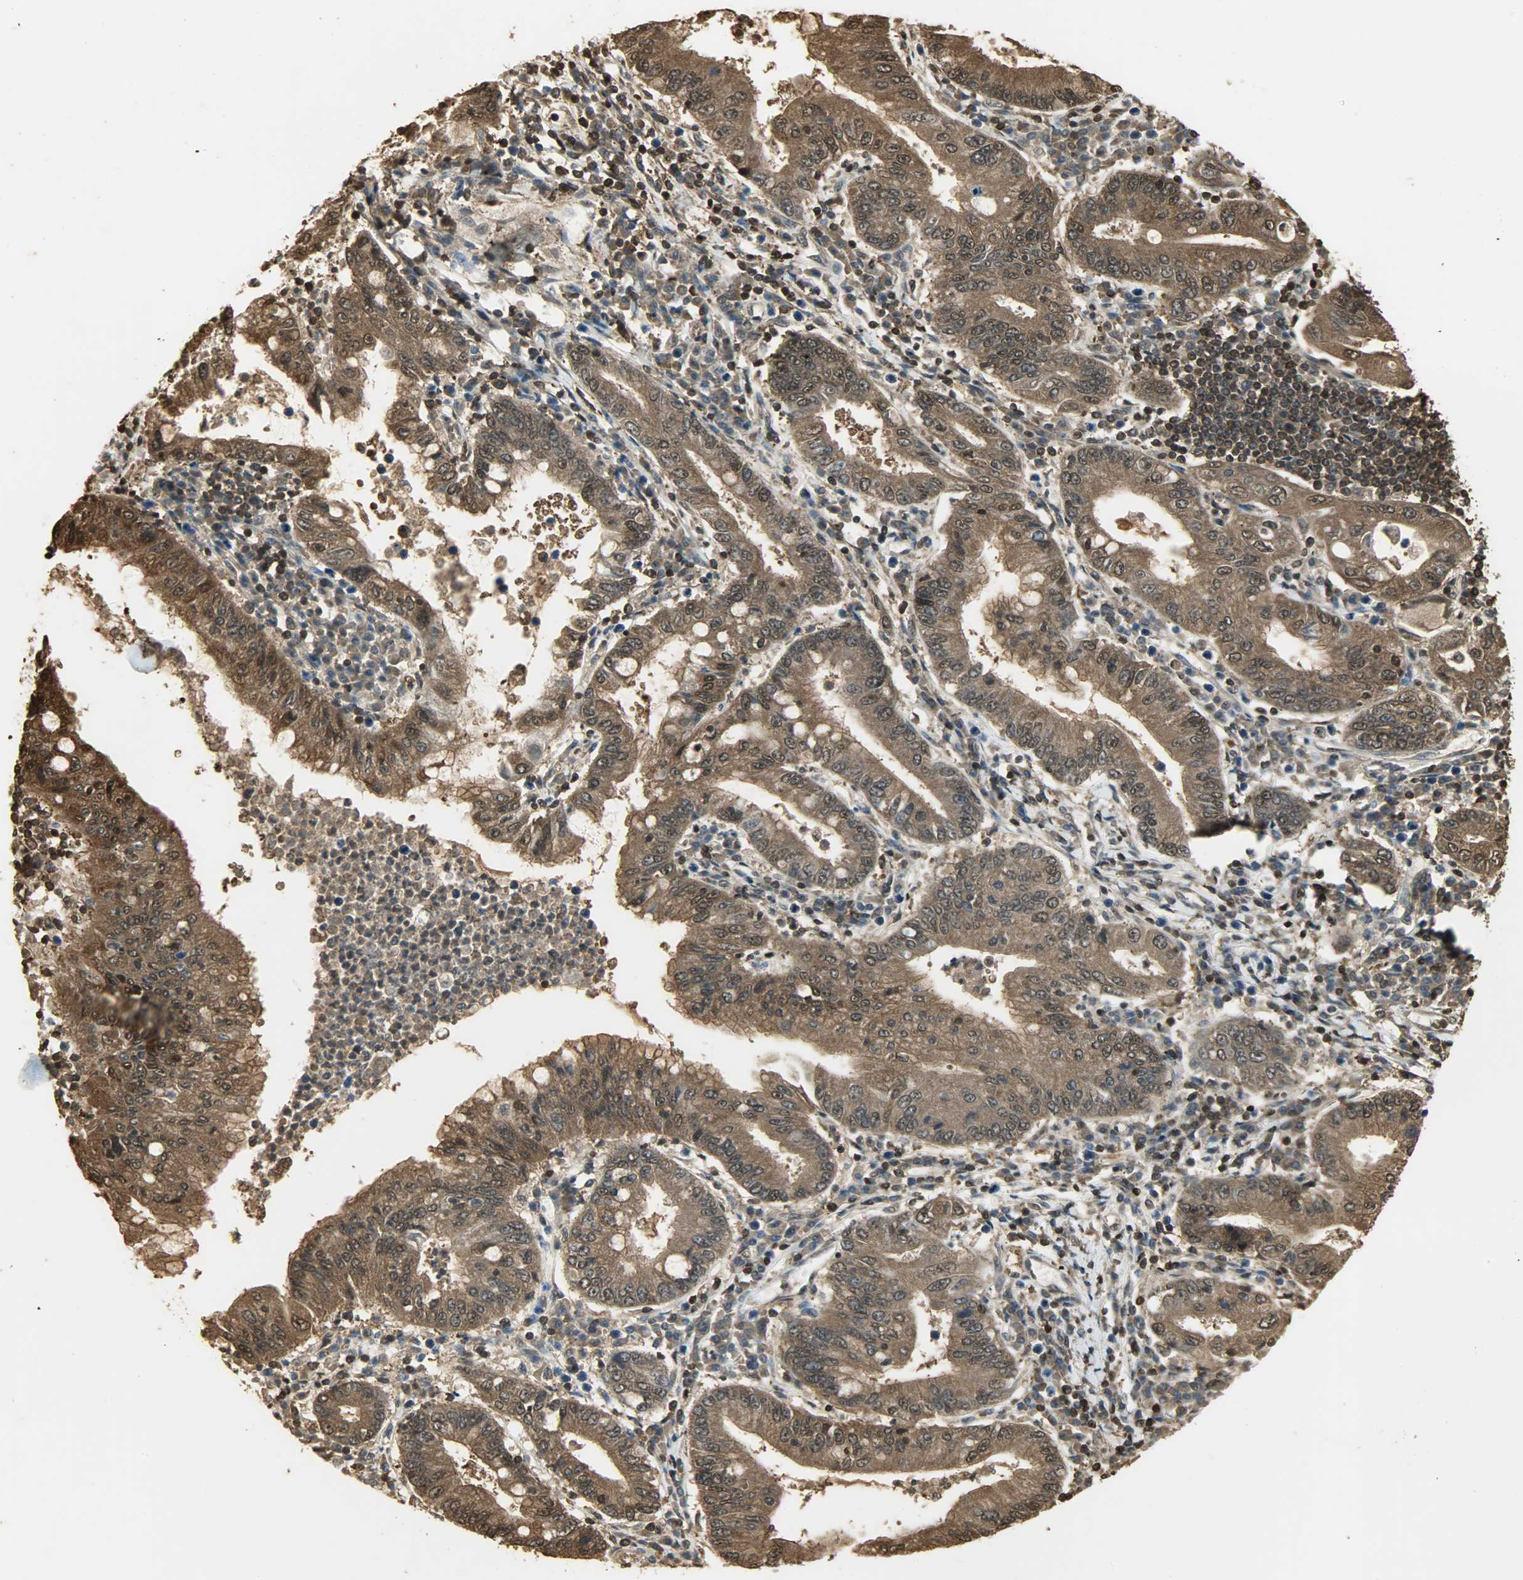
{"staining": {"intensity": "strong", "quantity": ">75%", "location": "cytoplasmic/membranous,nuclear"}, "tissue": "stomach cancer", "cell_type": "Tumor cells", "image_type": "cancer", "snomed": [{"axis": "morphology", "description": "Normal tissue, NOS"}, {"axis": "morphology", "description": "Adenocarcinoma, NOS"}, {"axis": "topography", "description": "Esophagus"}, {"axis": "topography", "description": "Stomach, upper"}, {"axis": "topography", "description": "Peripheral nerve tissue"}], "caption": "This is an image of immunohistochemistry staining of stomach adenocarcinoma, which shows strong staining in the cytoplasmic/membranous and nuclear of tumor cells.", "gene": "YWHAZ", "patient": {"sex": "male", "age": 62}}